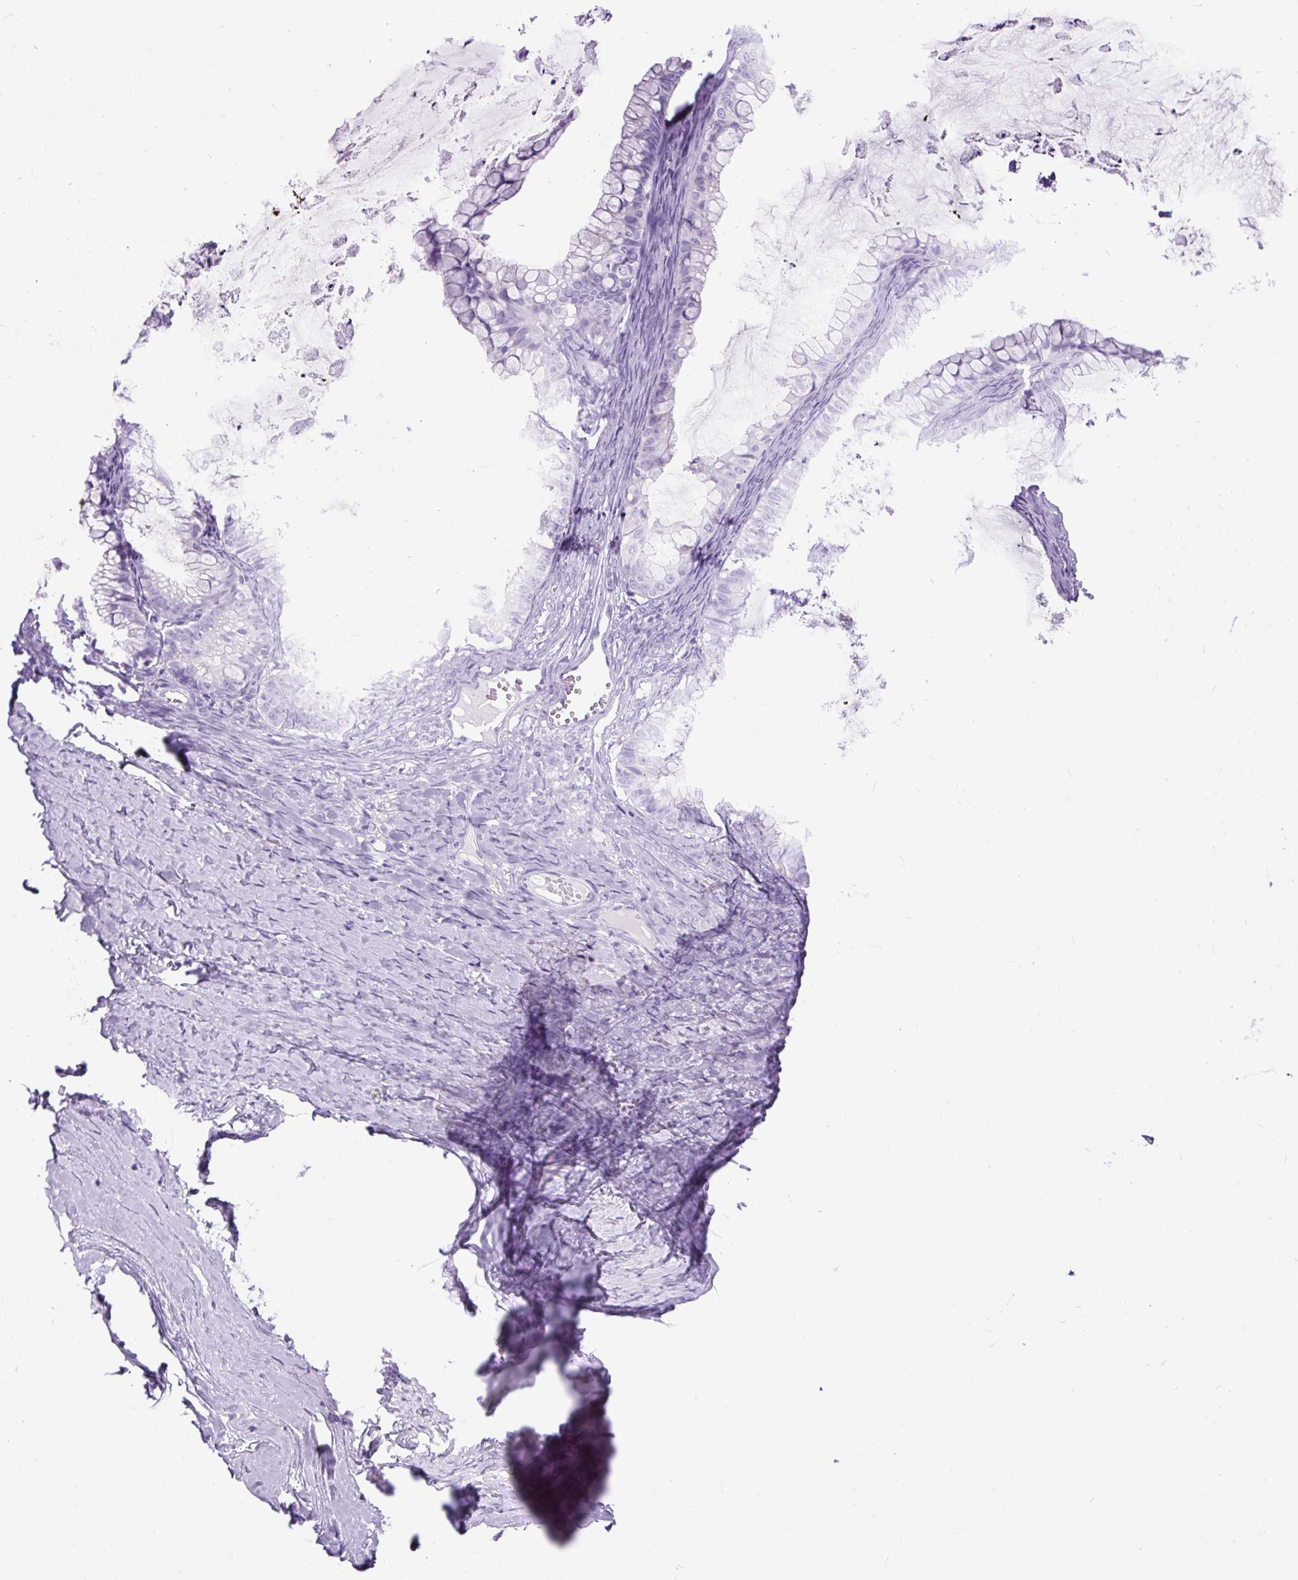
{"staining": {"intensity": "negative", "quantity": "none", "location": "none"}, "tissue": "ovarian cancer", "cell_type": "Tumor cells", "image_type": "cancer", "snomed": [{"axis": "morphology", "description": "Cystadenocarcinoma, mucinous, NOS"}, {"axis": "topography", "description": "Ovary"}], "caption": "Image shows no protein expression in tumor cells of ovarian cancer (mucinous cystadenocarcinoma) tissue.", "gene": "PDIA2", "patient": {"sex": "female", "age": 35}}